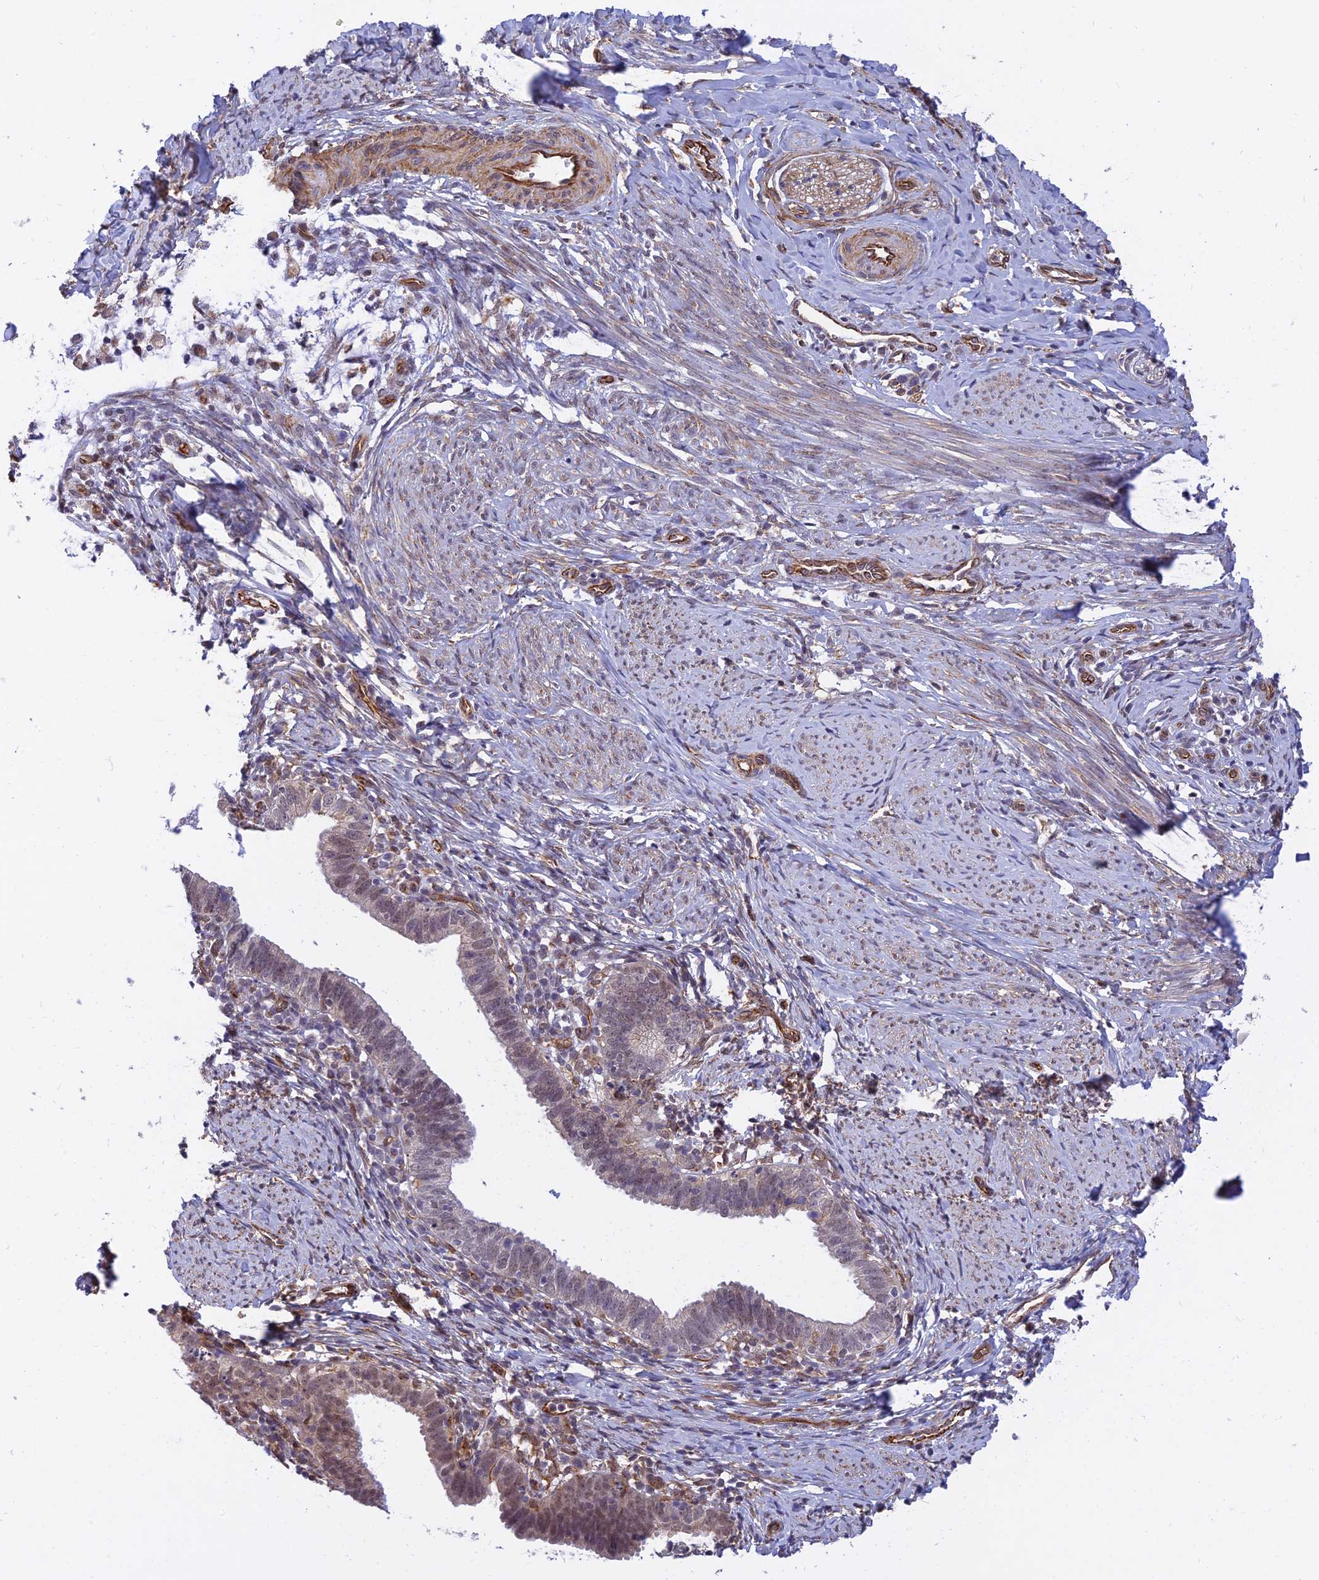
{"staining": {"intensity": "weak", "quantity": "<25%", "location": "nuclear"}, "tissue": "cervical cancer", "cell_type": "Tumor cells", "image_type": "cancer", "snomed": [{"axis": "morphology", "description": "Adenocarcinoma, NOS"}, {"axis": "topography", "description": "Cervix"}], "caption": "Tumor cells show no significant expression in cervical cancer.", "gene": "PAGR1", "patient": {"sex": "female", "age": 36}}